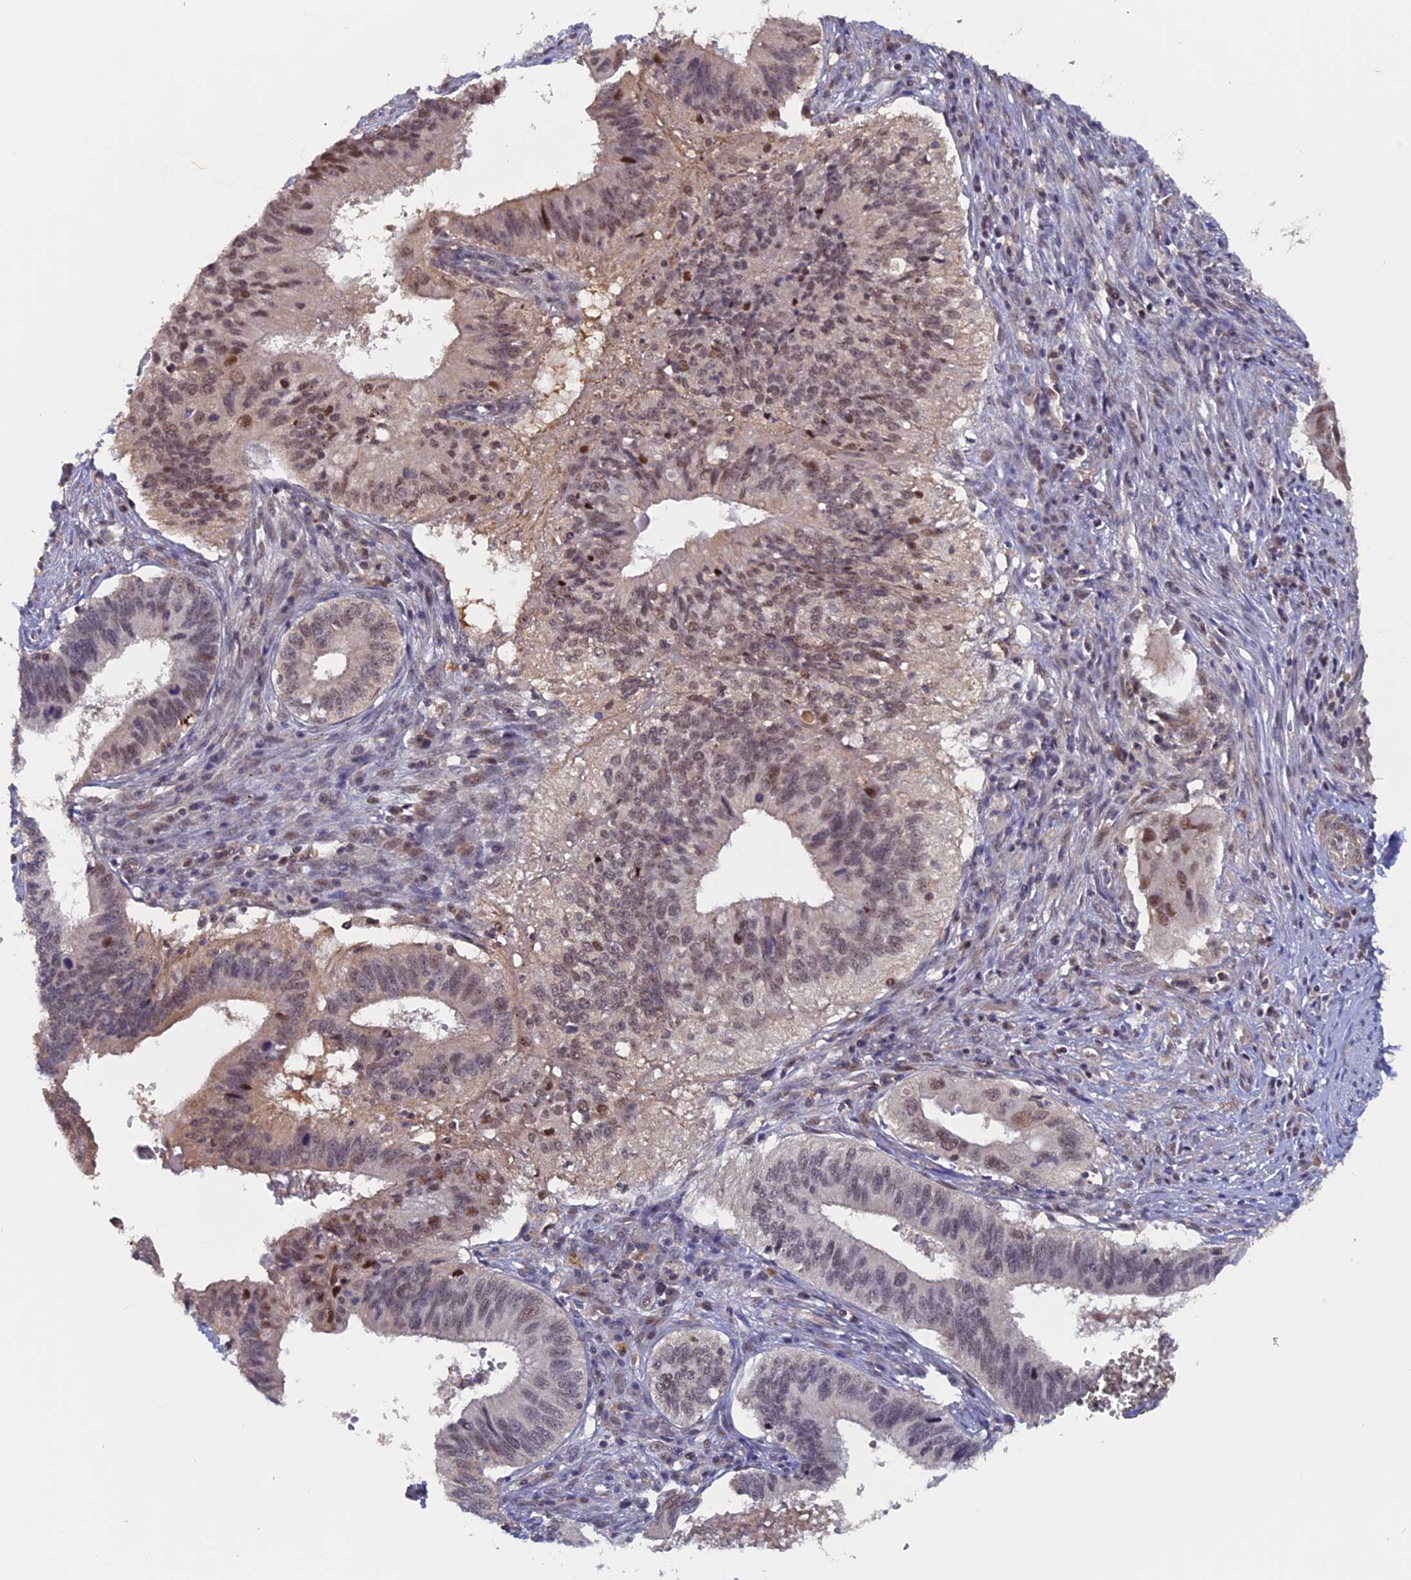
{"staining": {"intensity": "moderate", "quantity": "25%-75%", "location": "nuclear"}, "tissue": "cervical cancer", "cell_type": "Tumor cells", "image_type": "cancer", "snomed": [{"axis": "morphology", "description": "Adenocarcinoma, NOS"}, {"axis": "topography", "description": "Cervix"}], "caption": "There is medium levels of moderate nuclear expression in tumor cells of cervical adenocarcinoma, as demonstrated by immunohistochemical staining (brown color).", "gene": "FAM98C", "patient": {"sex": "female", "age": 42}}